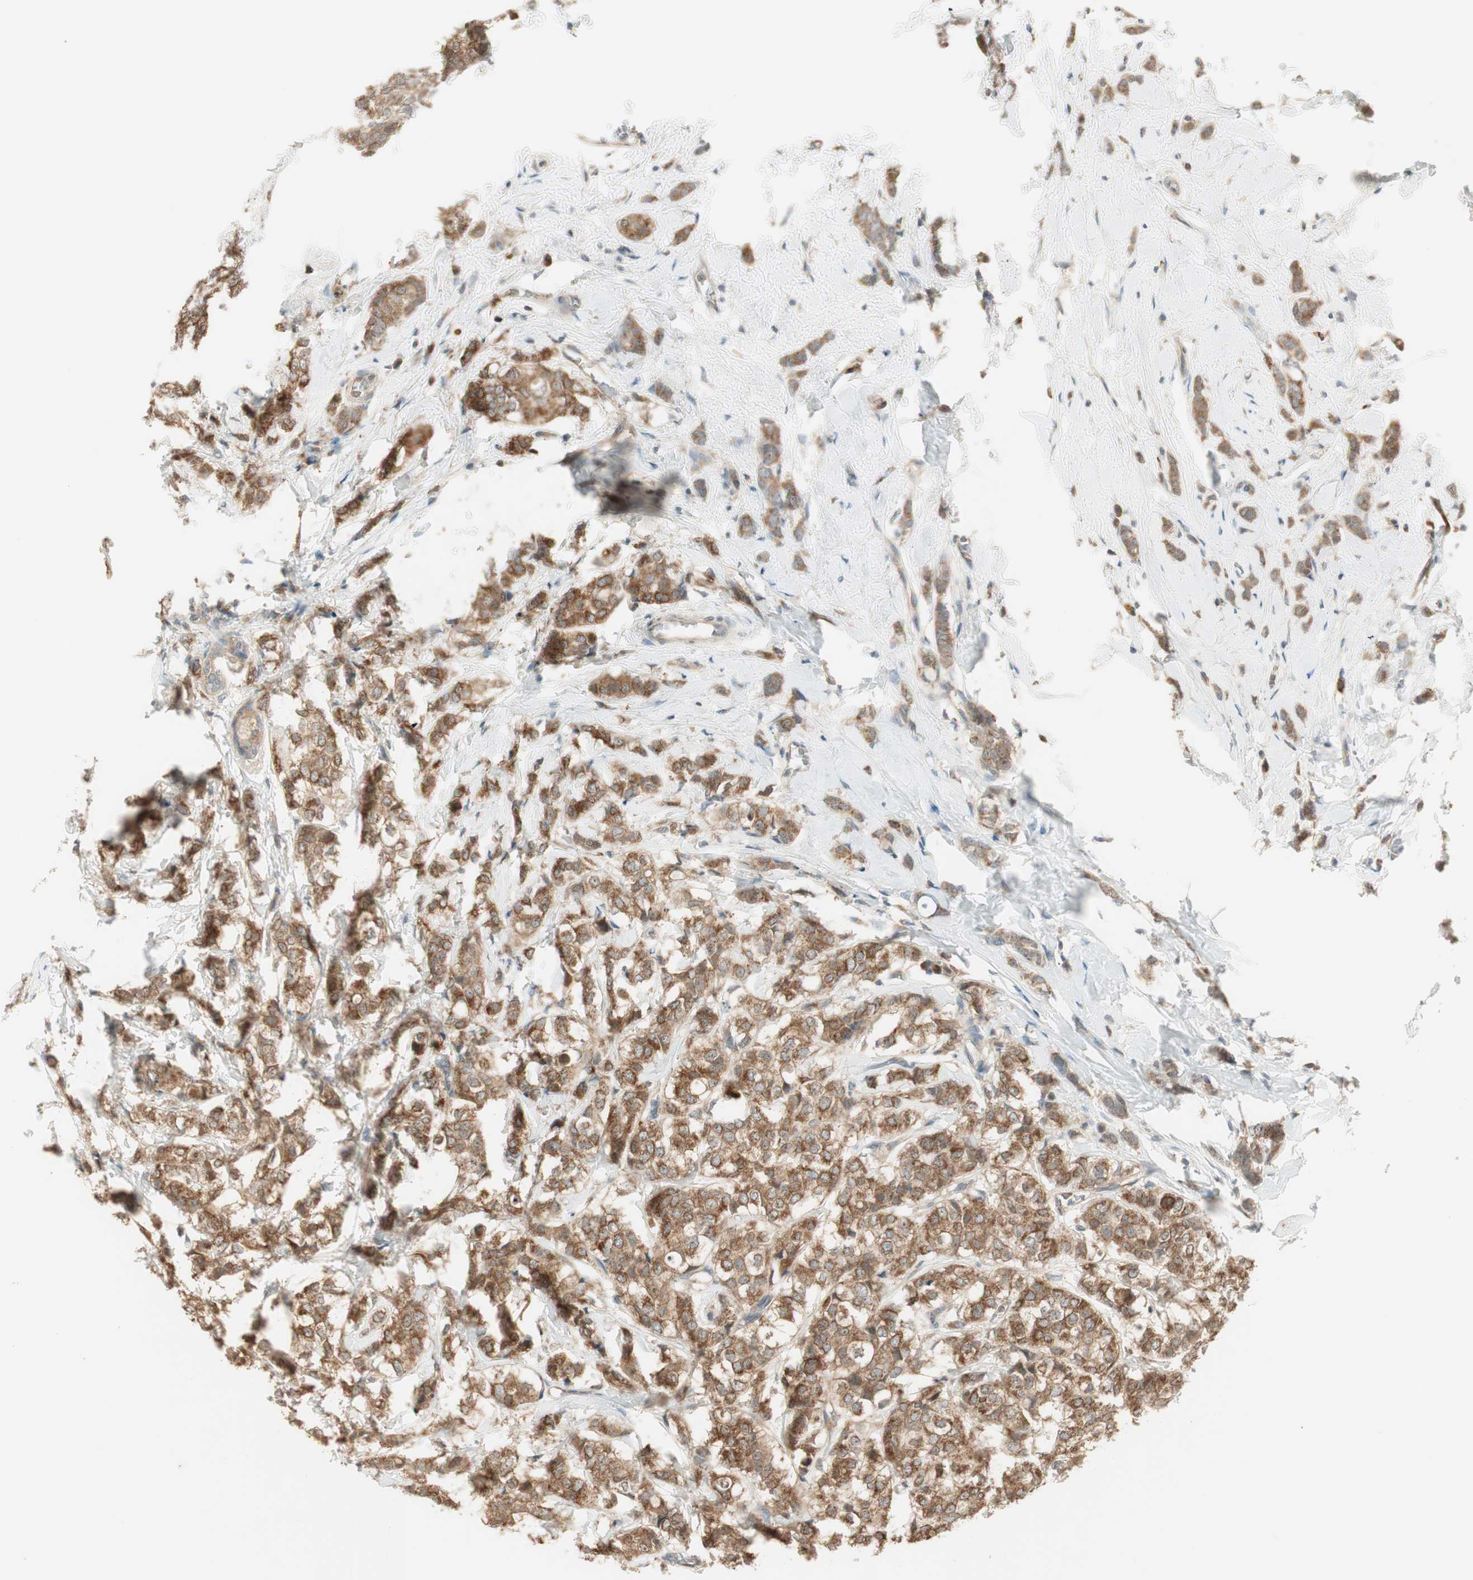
{"staining": {"intensity": "moderate", "quantity": "25%-75%", "location": "cytoplasmic/membranous"}, "tissue": "breast cancer", "cell_type": "Tumor cells", "image_type": "cancer", "snomed": [{"axis": "morphology", "description": "Lobular carcinoma"}, {"axis": "topography", "description": "Breast"}], "caption": "Protein staining of lobular carcinoma (breast) tissue reveals moderate cytoplasmic/membranous expression in approximately 25%-75% of tumor cells.", "gene": "IPO5", "patient": {"sex": "female", "age": 60}}